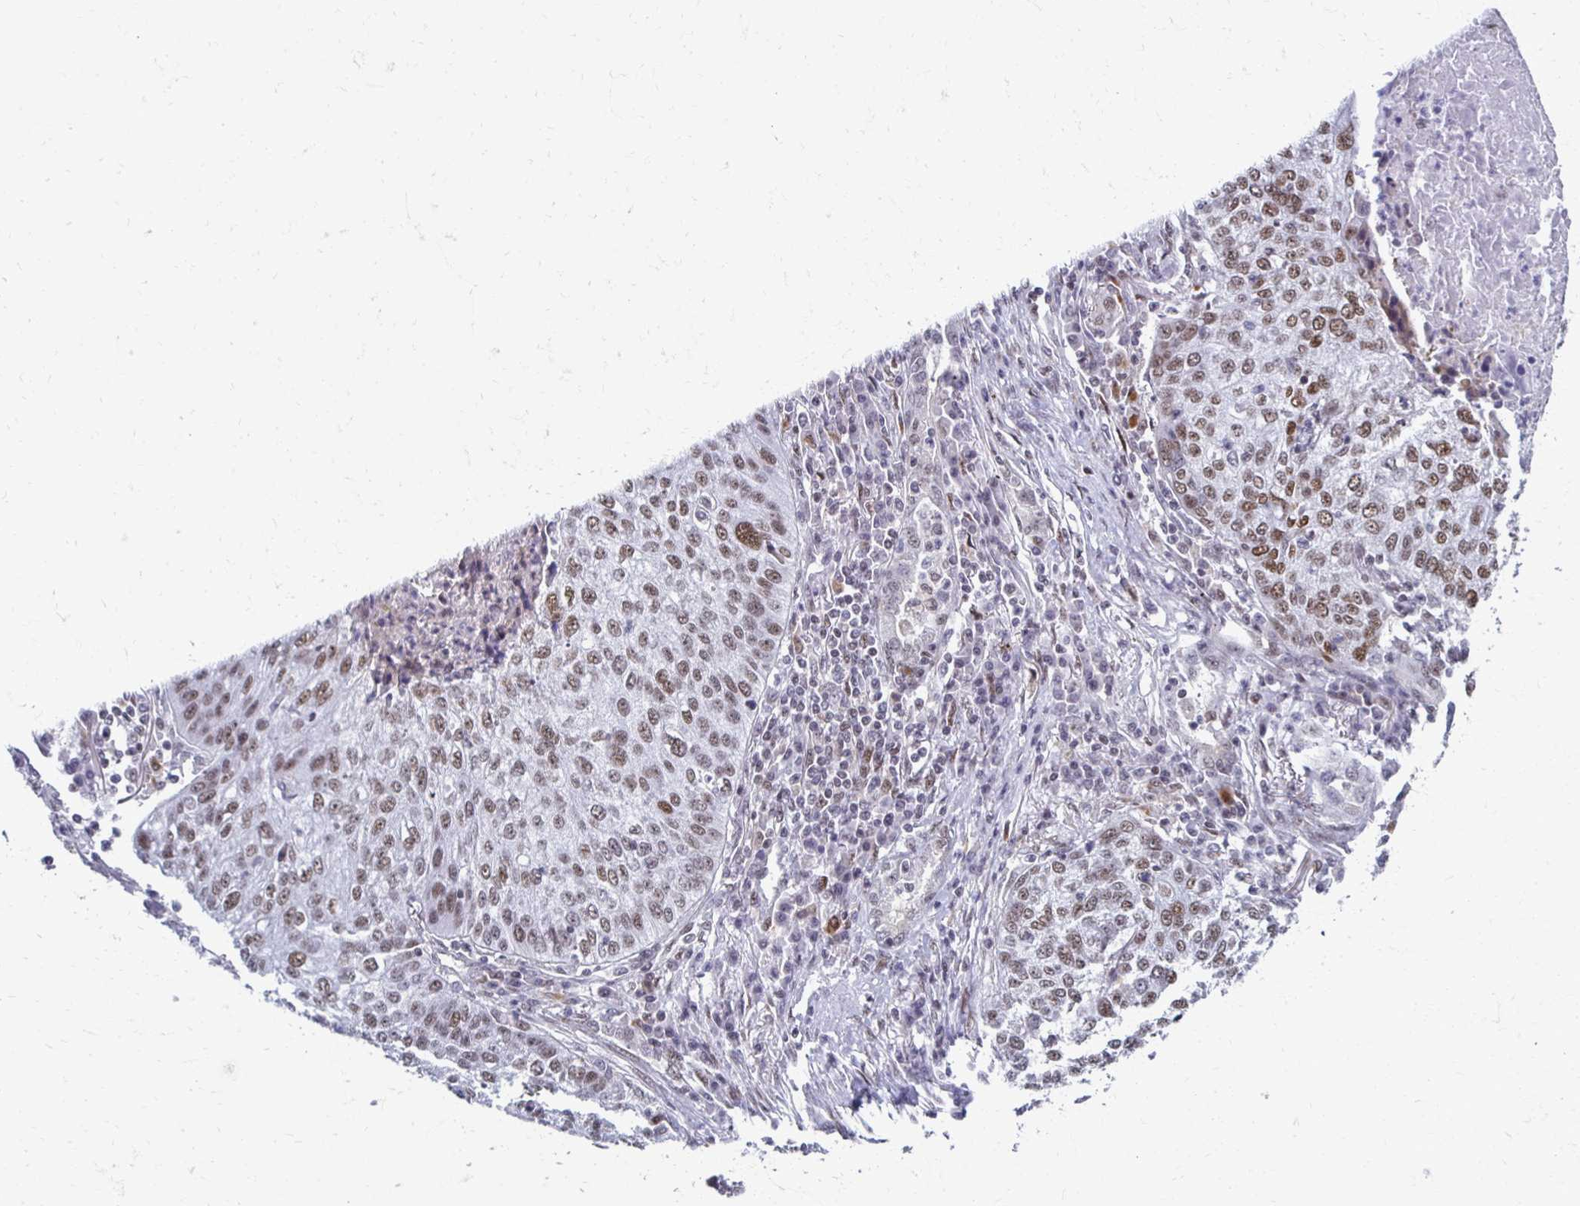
{"staining": {"intensity": "moderate", "quantity": ">75%", "location": "nuclear"}, "tissue": "lung cancer", "cell_type": "Tumor cells", "image_type": "cancer", "snomed": [{"axis": "morphology", "description": "Squamous cell carcinoma, NOS"}, {"axis": "topography", "description": "Lung"}], "caption": "IHC histopathology image of squamous cell carcinoma (lung) stained for a protein (brown), which reveals medium levels of moderate nuclear staining in about >75% of tumor cells.", "gene": "IRF7", "patient": {"sex": "male", "age": 63}}